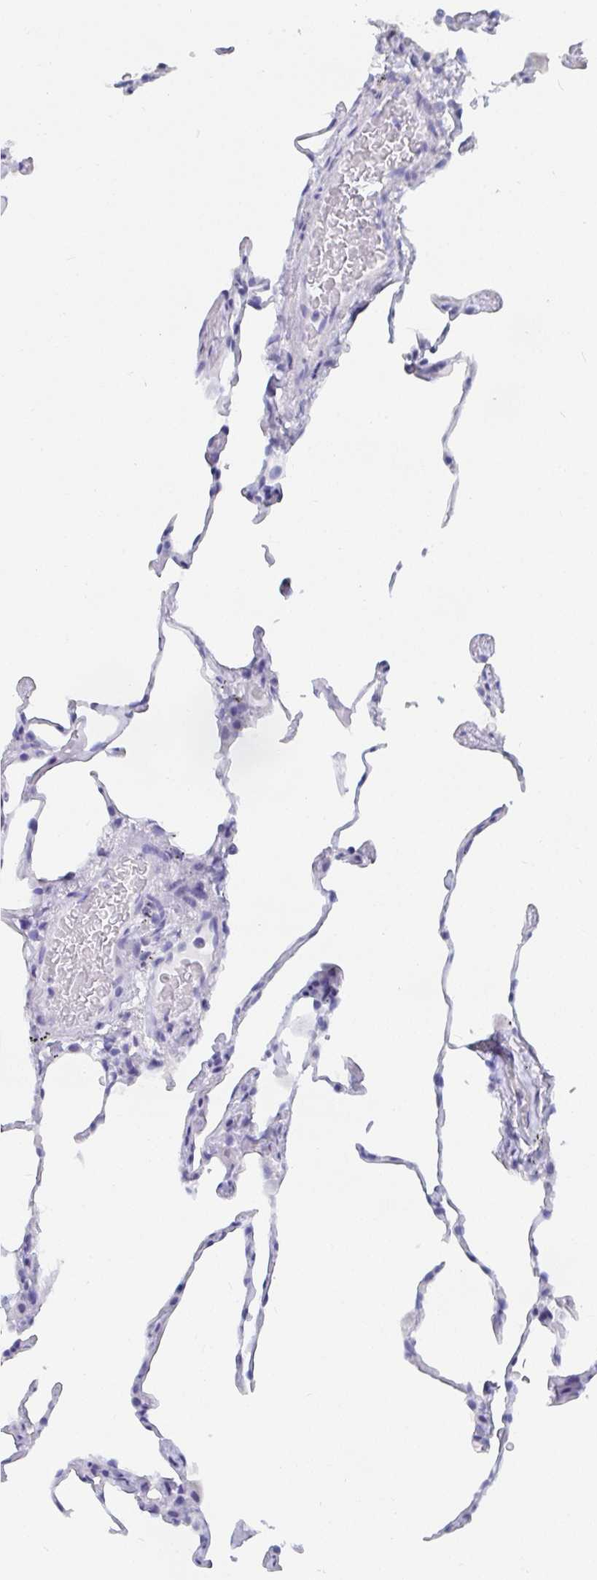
{"staining": {"intensity": "negative", "quantity": "none", "location": "none"}, "tissue": "lung", "cell_type": "Alveolar cells", "image_type": "normal", "snomed": [{"axis": "morphology", "description": "Normal tissue, NOS"}, {"axis": "topography", "description": "Lung"}], "caption": "The immunohistochemistry histopathology image has no significant positivity in alveolar cells of lung.", "gene": "GRIA1", "patient": {"sex": "female", "age": 57}}